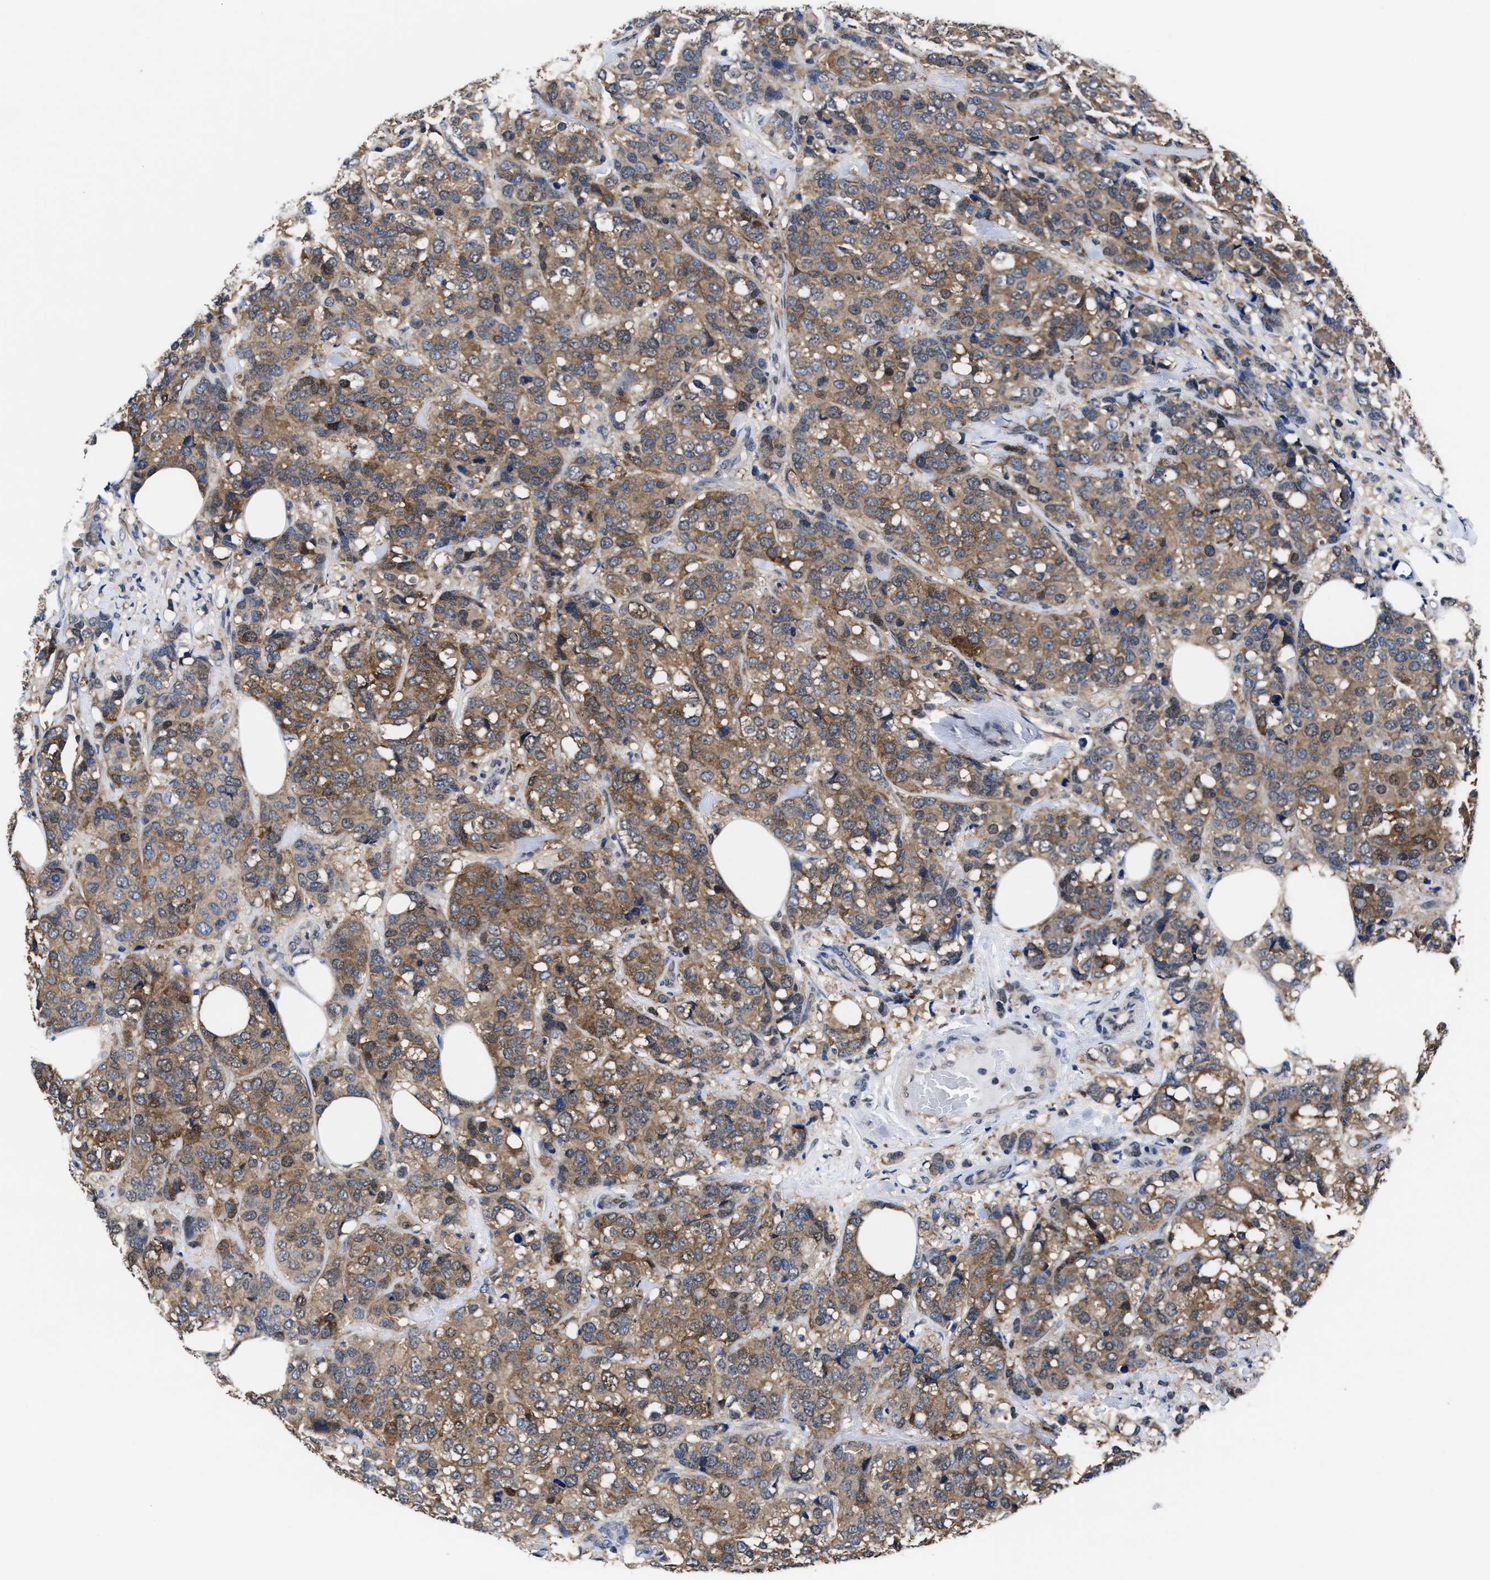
{"staining": {"intensity": "moderate", "quantity": ">75%", "location": "cytoplasmic/membranous"}, "tissue": "breast cancer", "cell_type": "Tumor cells", "image_type": "cancer", "snomed": [{"axis": "morphology", "description": "Lobular carcinoma"}, {"axis": "topography", "description": "Breast"}], "caption": "Protein staining demonstrates moderate cytoplasmic/membranous staining in about >75% of tumor cells in breast cancer. The staining was performed using DAB (3,3'-diaminobenzidine), with brown indicating positive protein expression. Nuclei are stained blue with hematoxylin.", "gene": "ACLY", "patient": {"sex": "female", "age": 59}}